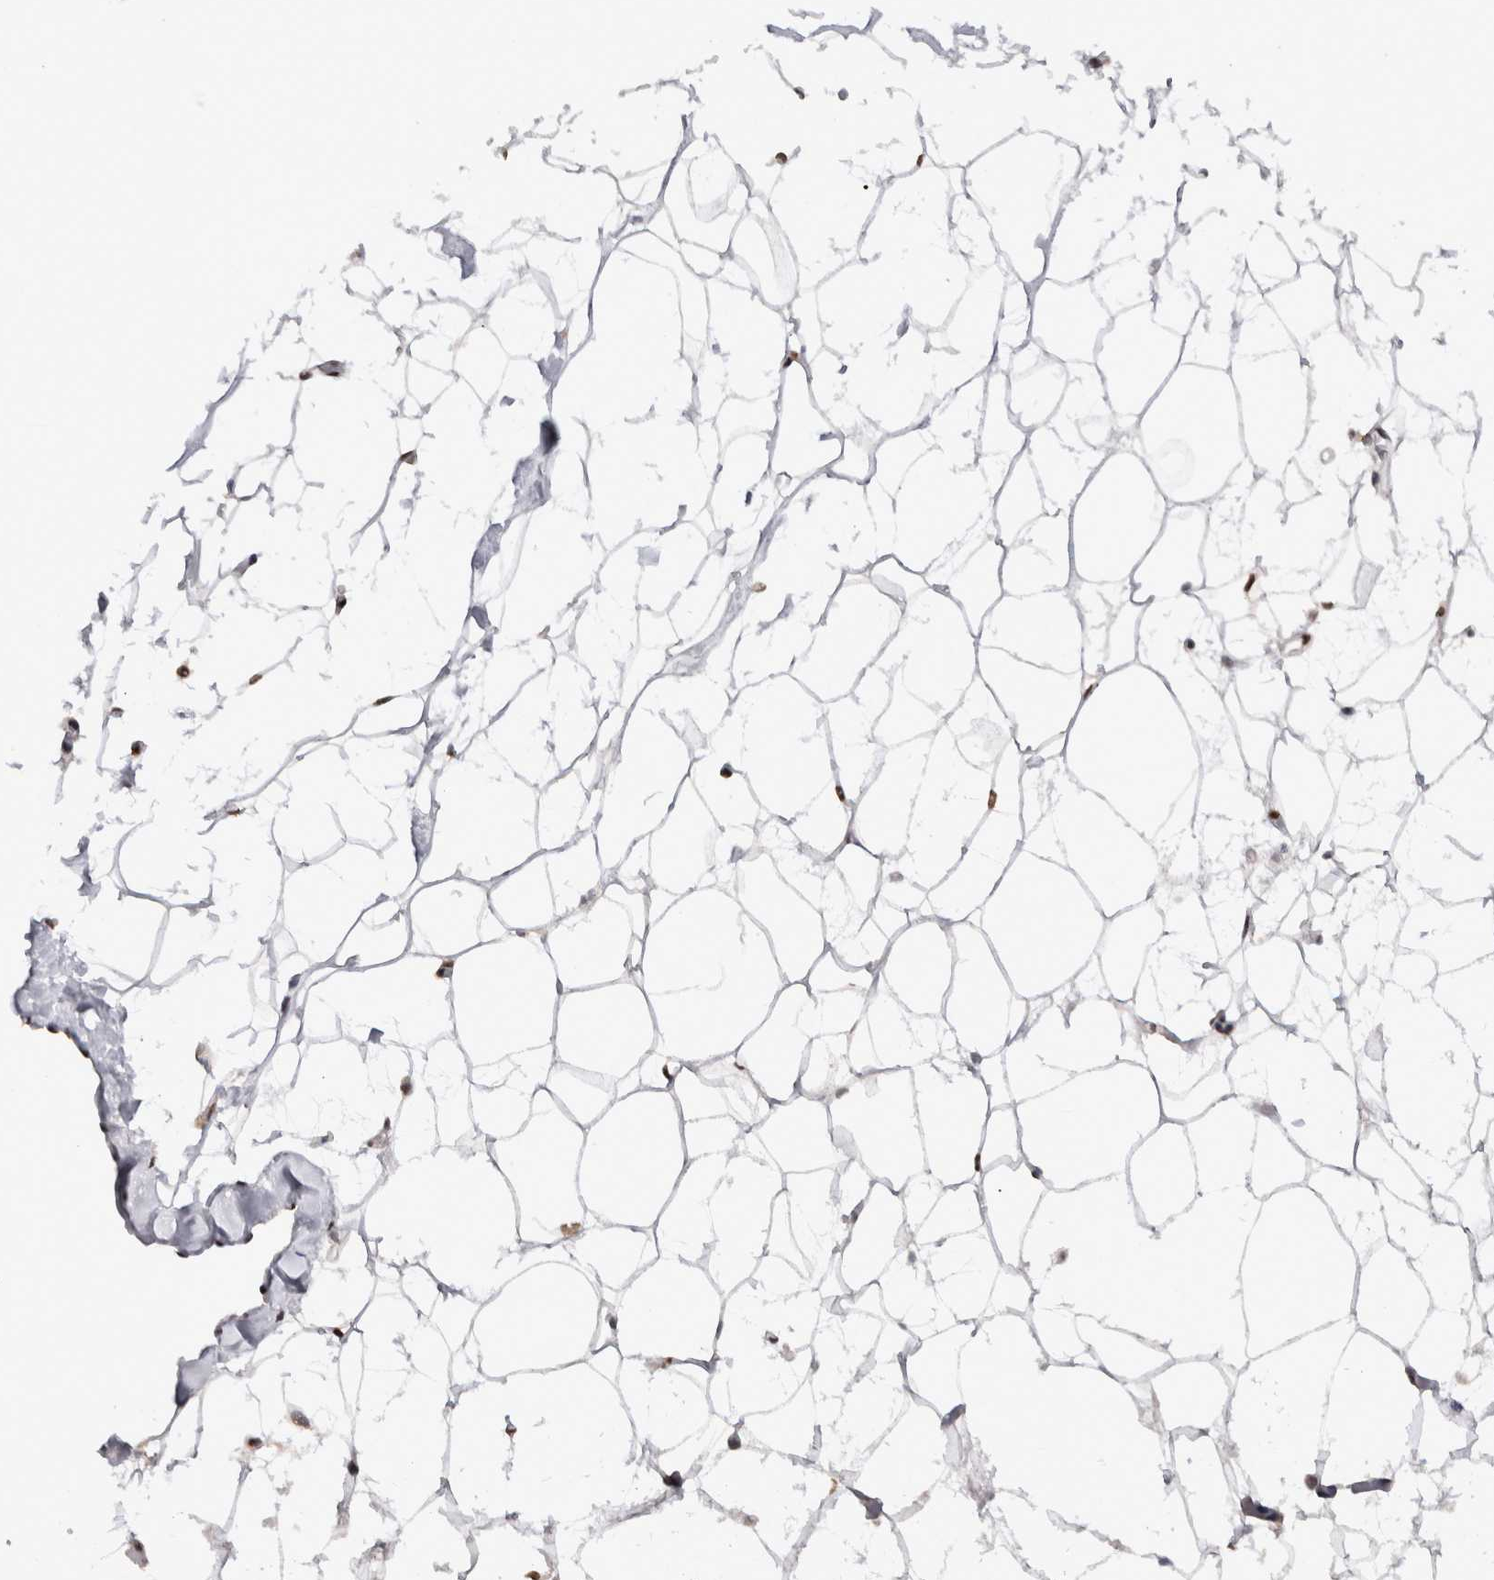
{"staining": {"intensity": "weak", "quantity": "25%-75%", "location": "cytoplasmic/membranous"}, "tissue": "adipose tissue", "cell_type": "Adipocytes", "image_type": "normal", "snomed": [{"axis": "morphology", "description": "Normal tissue, NOS"}, {"axis": "morphology", "description": "Fibrosis, NOS"}, {"axis": "topography", "description": "Breast"}, {"axis": "topography", "description": "Adipose tissue"}], "caption": "Adipose tissue stained with DAB (3,3'-diaminobenzidine) IHC displays low levels of weak cytoplasmic/membranous staining in about 25%-75% of adipocytes.", "gene": "RPS6KA2", "patient": {"sex": "female", "age": 39}}